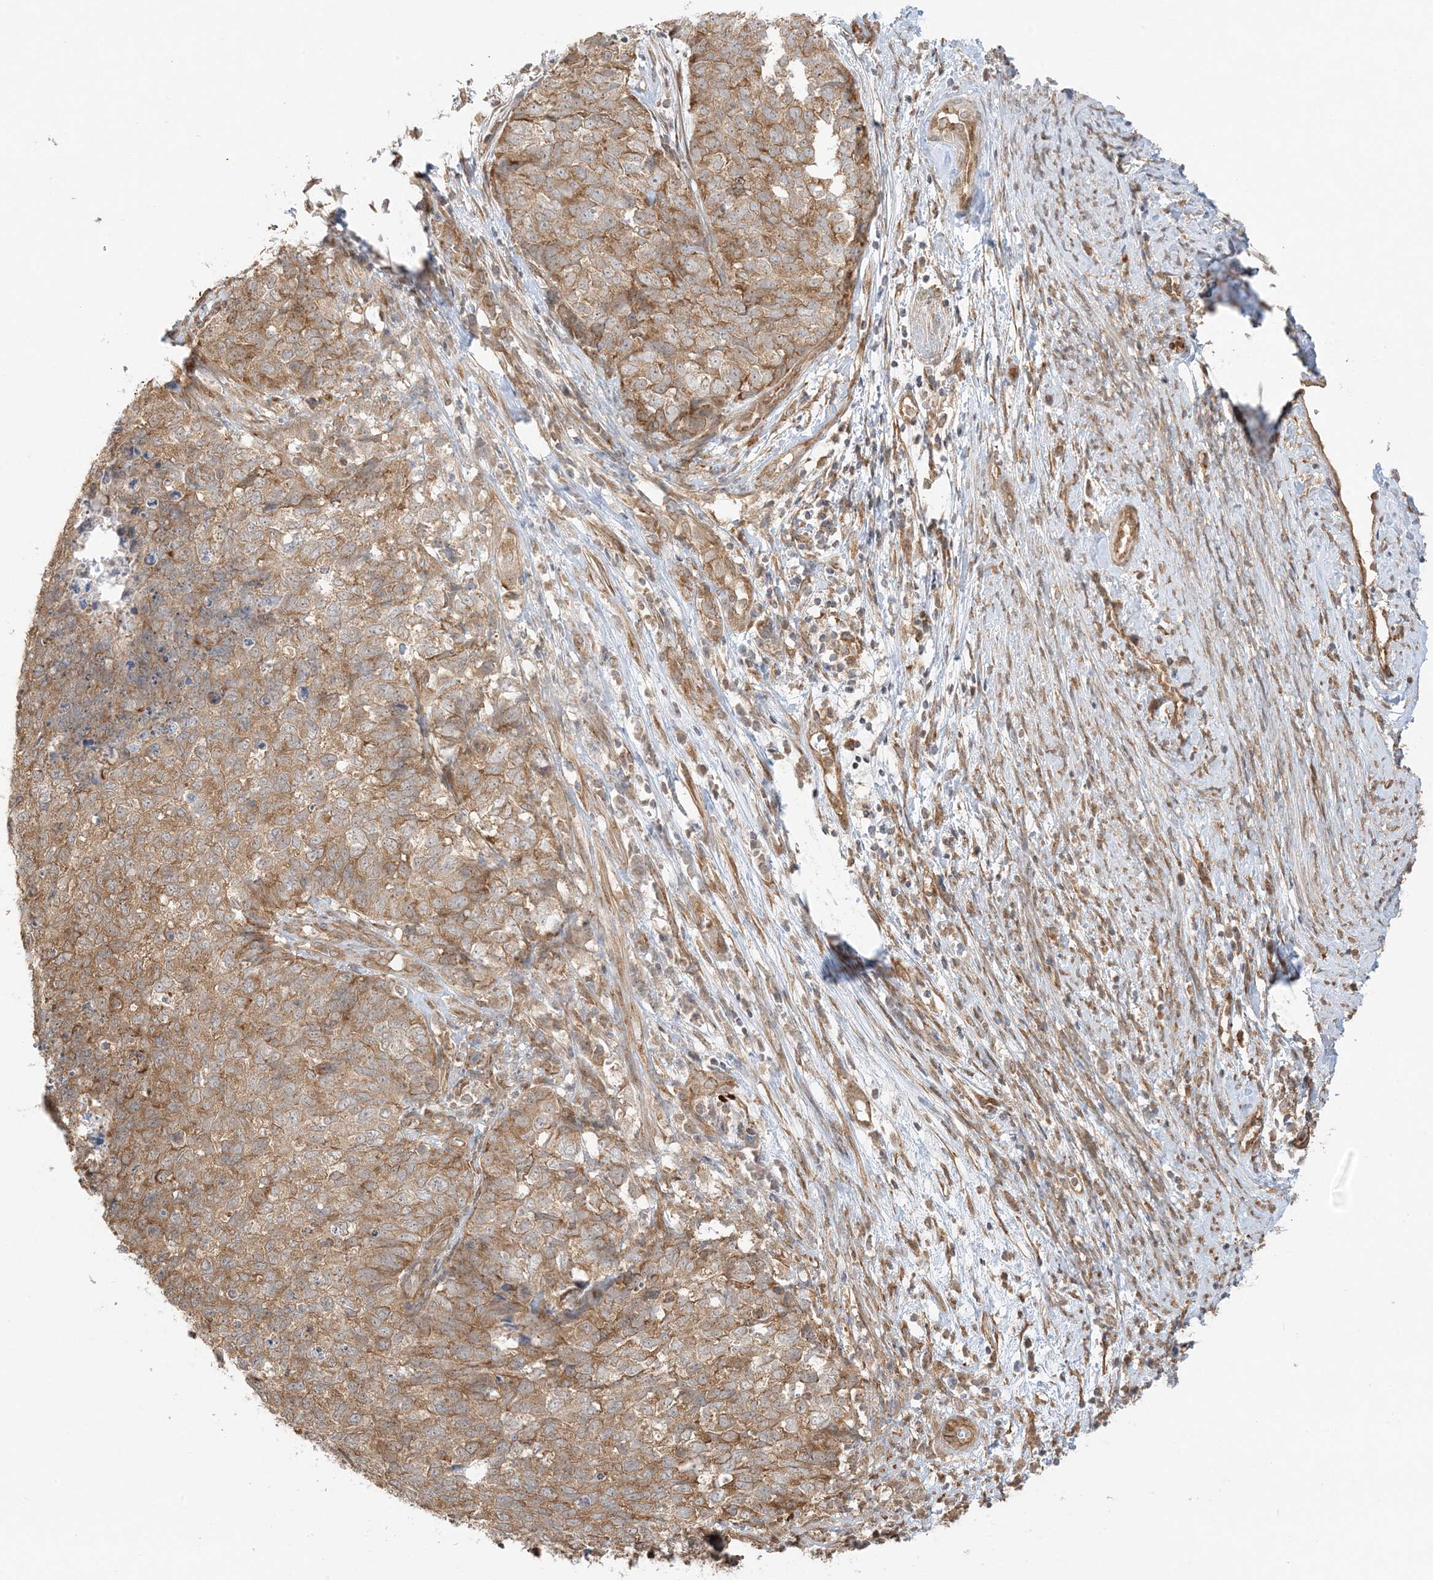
{"staining": {"intensity": "moderate", "quantity": "25%-75%", "location": "cytoplasmic/membranous"}, "tissue": "cervical cancer", "cell_type": "Tumor cells", "image_type": "cancer", "snomed": [{"axis": "morphology", "description": "Squamous cell carcinoma, NOS"}, {"axis": "topography", "description": "Cervix"}], "caption": "Moderate cytoplasmic/membranous staining for a protein is identified in approximately 25%-75% of tumor cells of cervical squamous cell carcinoma using IHC.", "gene": "UBAP2L", "patient": {"sex": "female", "age": 63}}